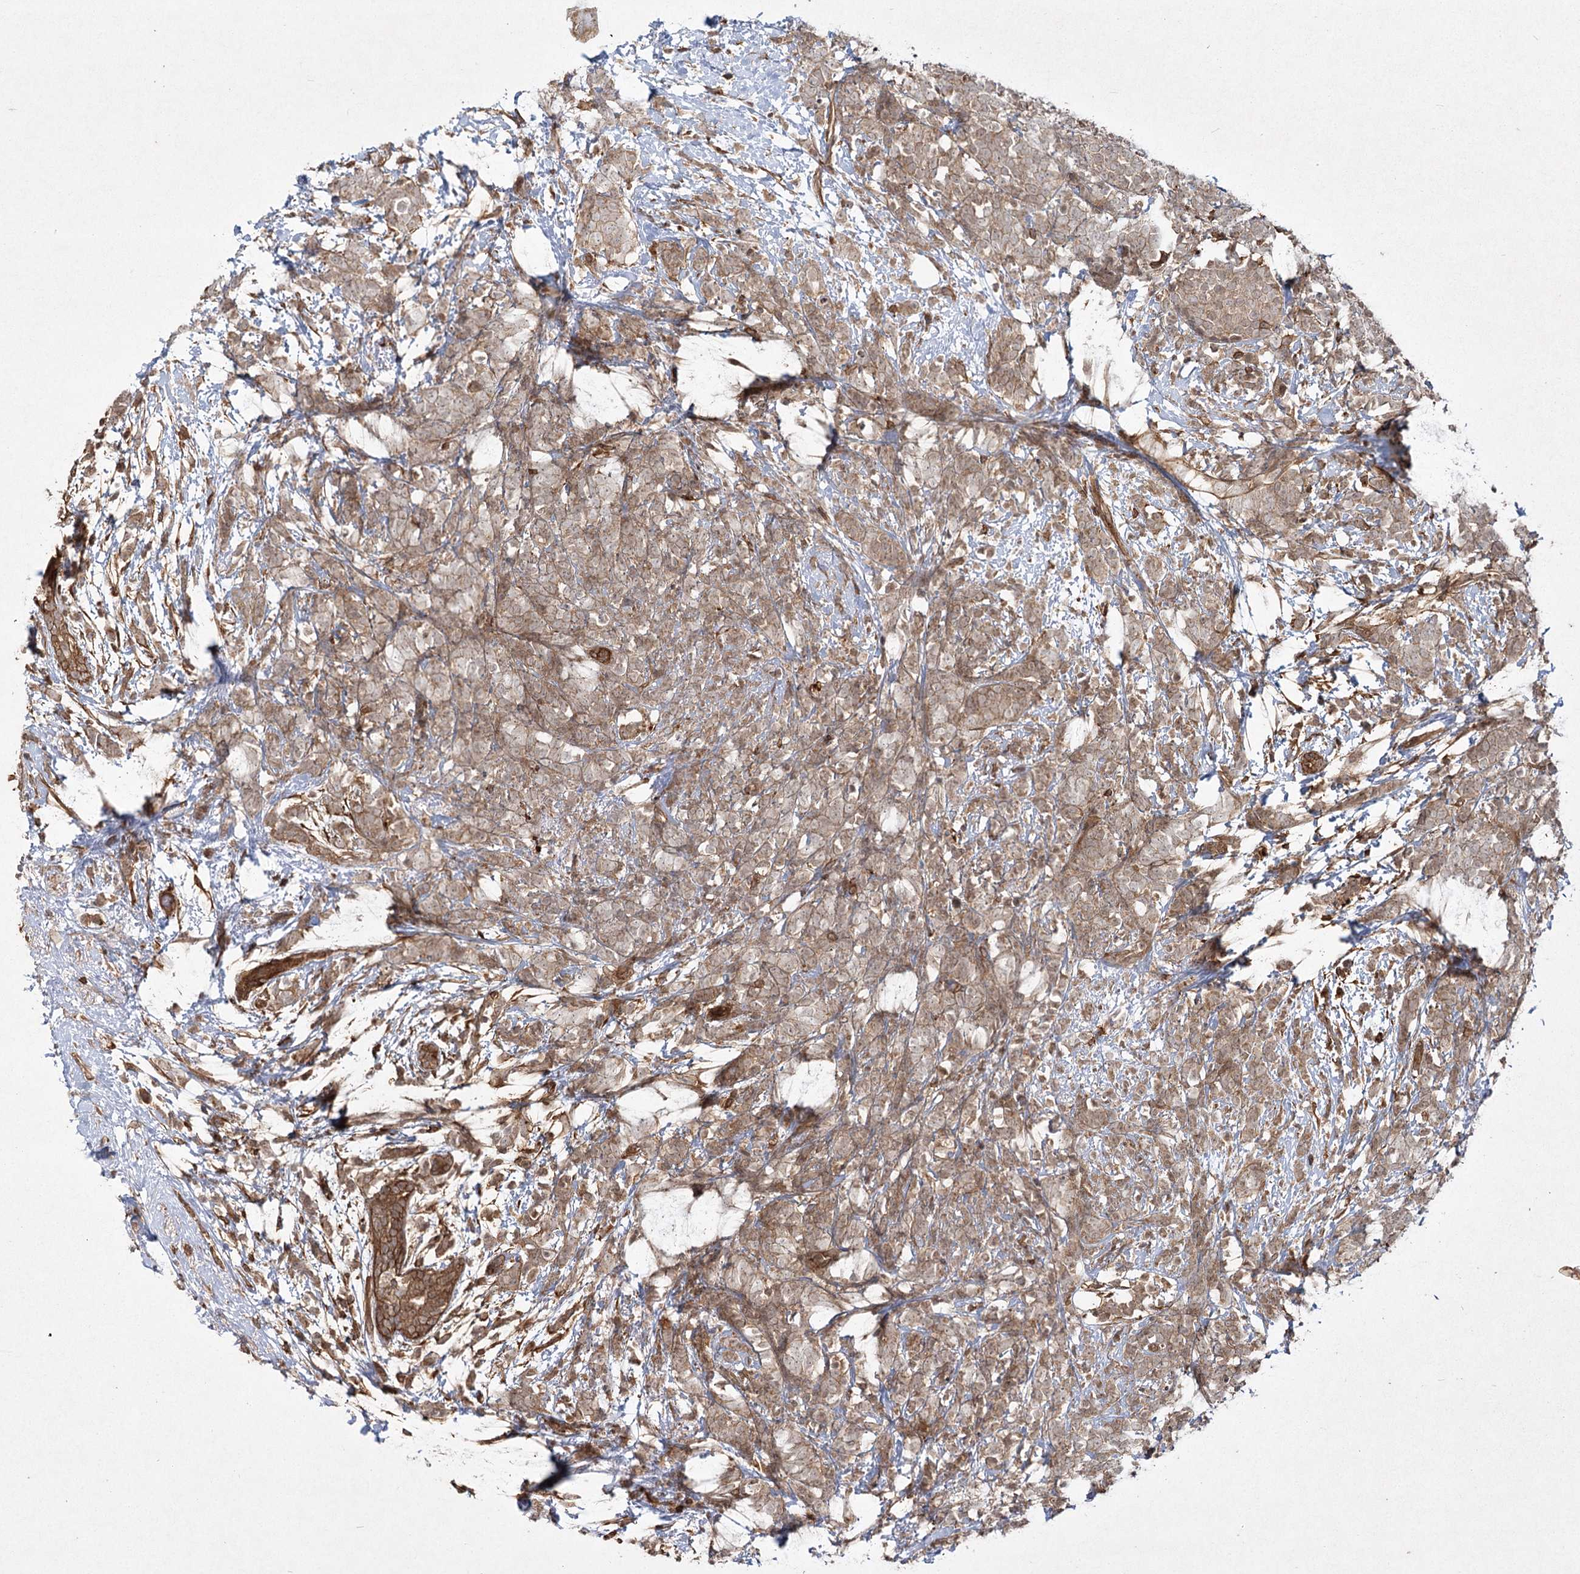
{"staining": {"intensity": "moderate", "quantity": ">75%", "location": "cytoplasmic/membranous"}, "tissue": "breast cancer", "cell_type": "Tumor cells", "image_type": "cancer", "snomed": [{"axis": "morphology", "description": "Lobular carcinoma"}, {"axis": "topography", "description": "Breast"}], "caption": "A brown stain shows moderate cytoplasmic/membranous positivity of a protein in human breast cancer (lobular carcinoma) tumor cells.", "gene": "MDFIC", "patient": {"sex": "female", "age": 58}}